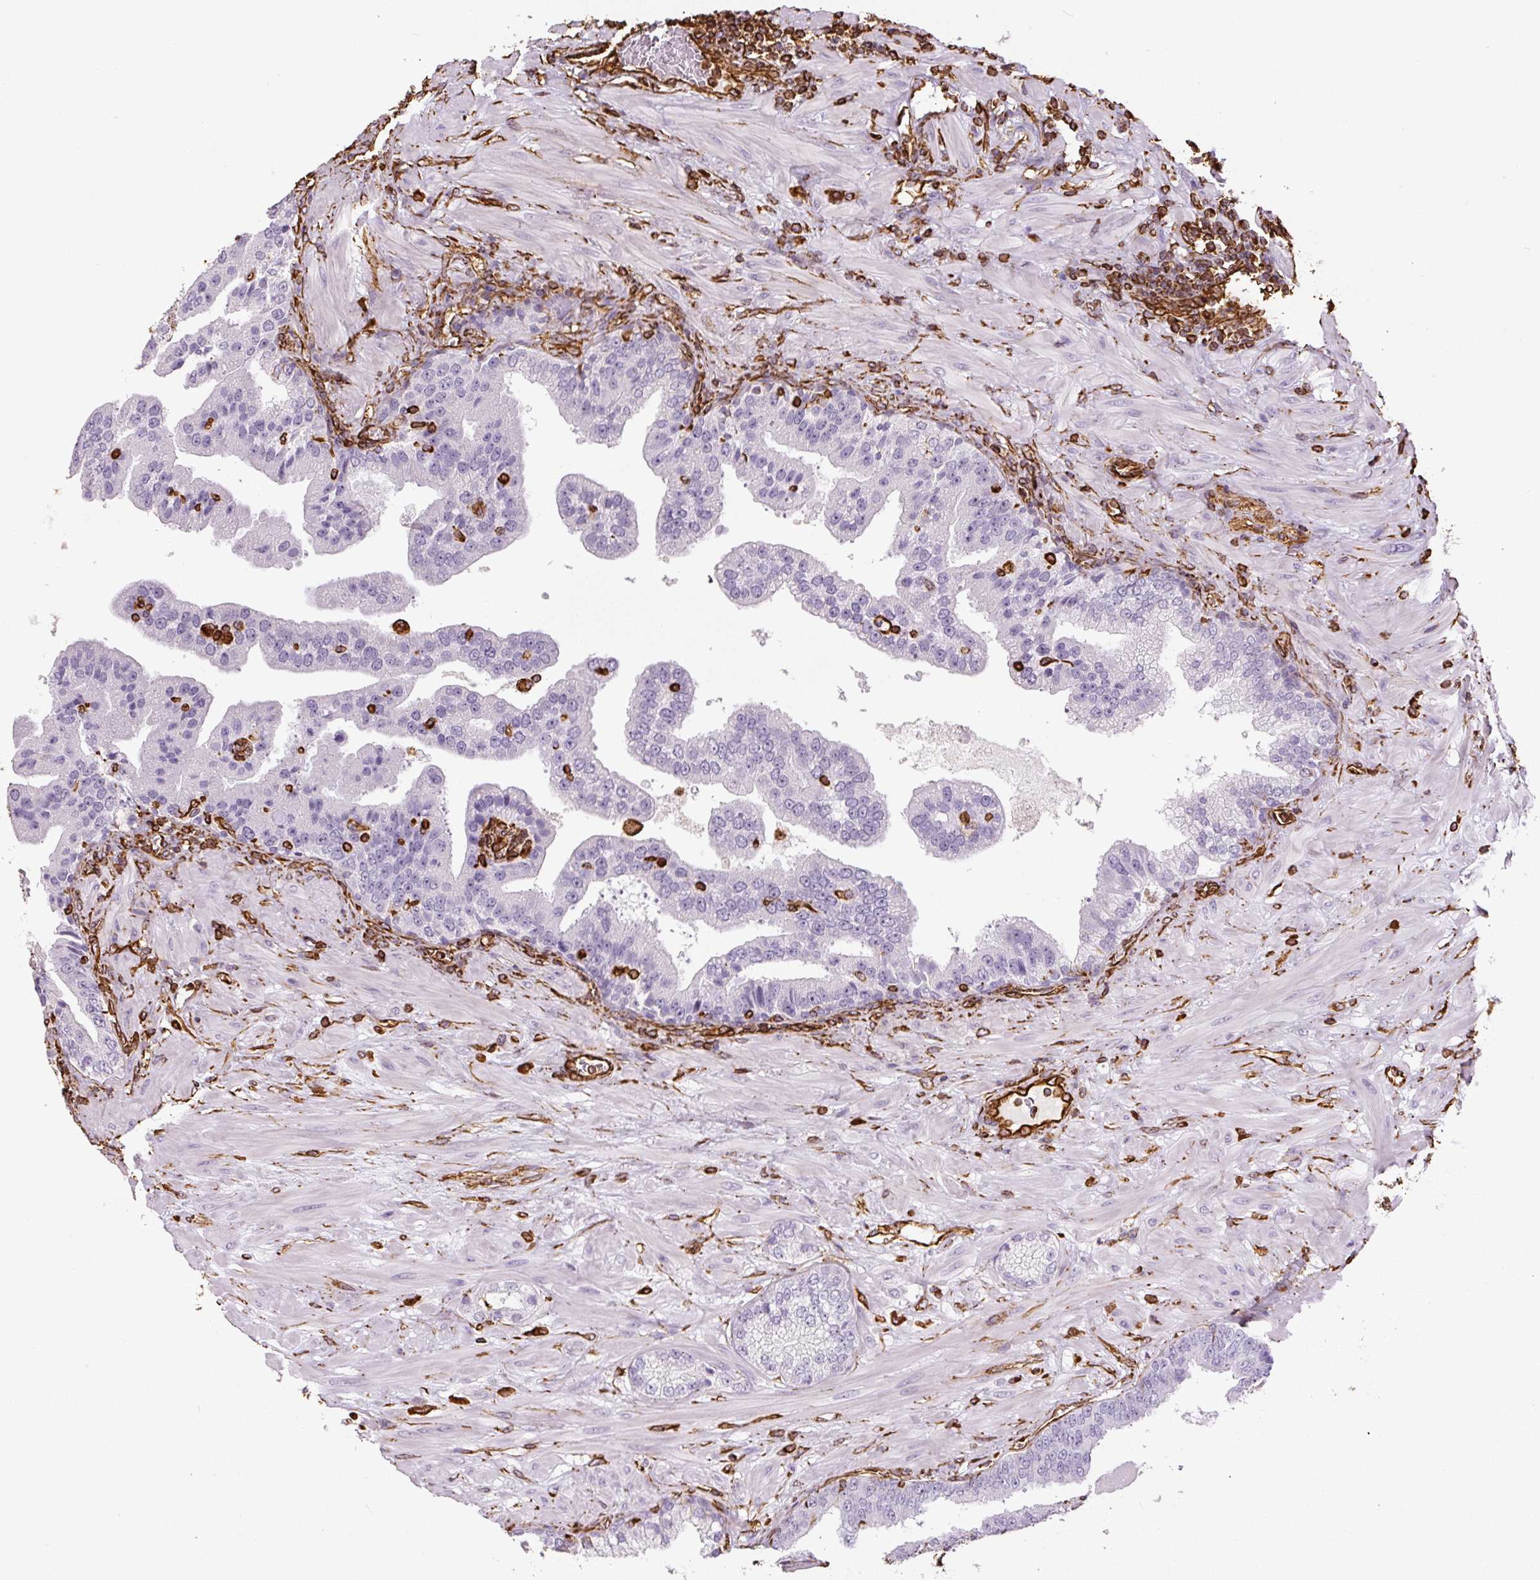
{"staining": {"intensity": "negative", "quantity": "none", "location": "none"}, "tissue": "prostate cancer", "cell_type": "Tumor cells", "image_type": "cancer", "snomed": [{"axis": "morphology", "description": "Adenocarcinoma, High grade"}, {"axis": "topography", "description": "Prostate"}], "caption": "Immunohistochemical staining of human prostate cancer demonstrates no significant expression in tumor cells.", "gene": "VIM", "patient": {"sex": "male", "age": 55}}